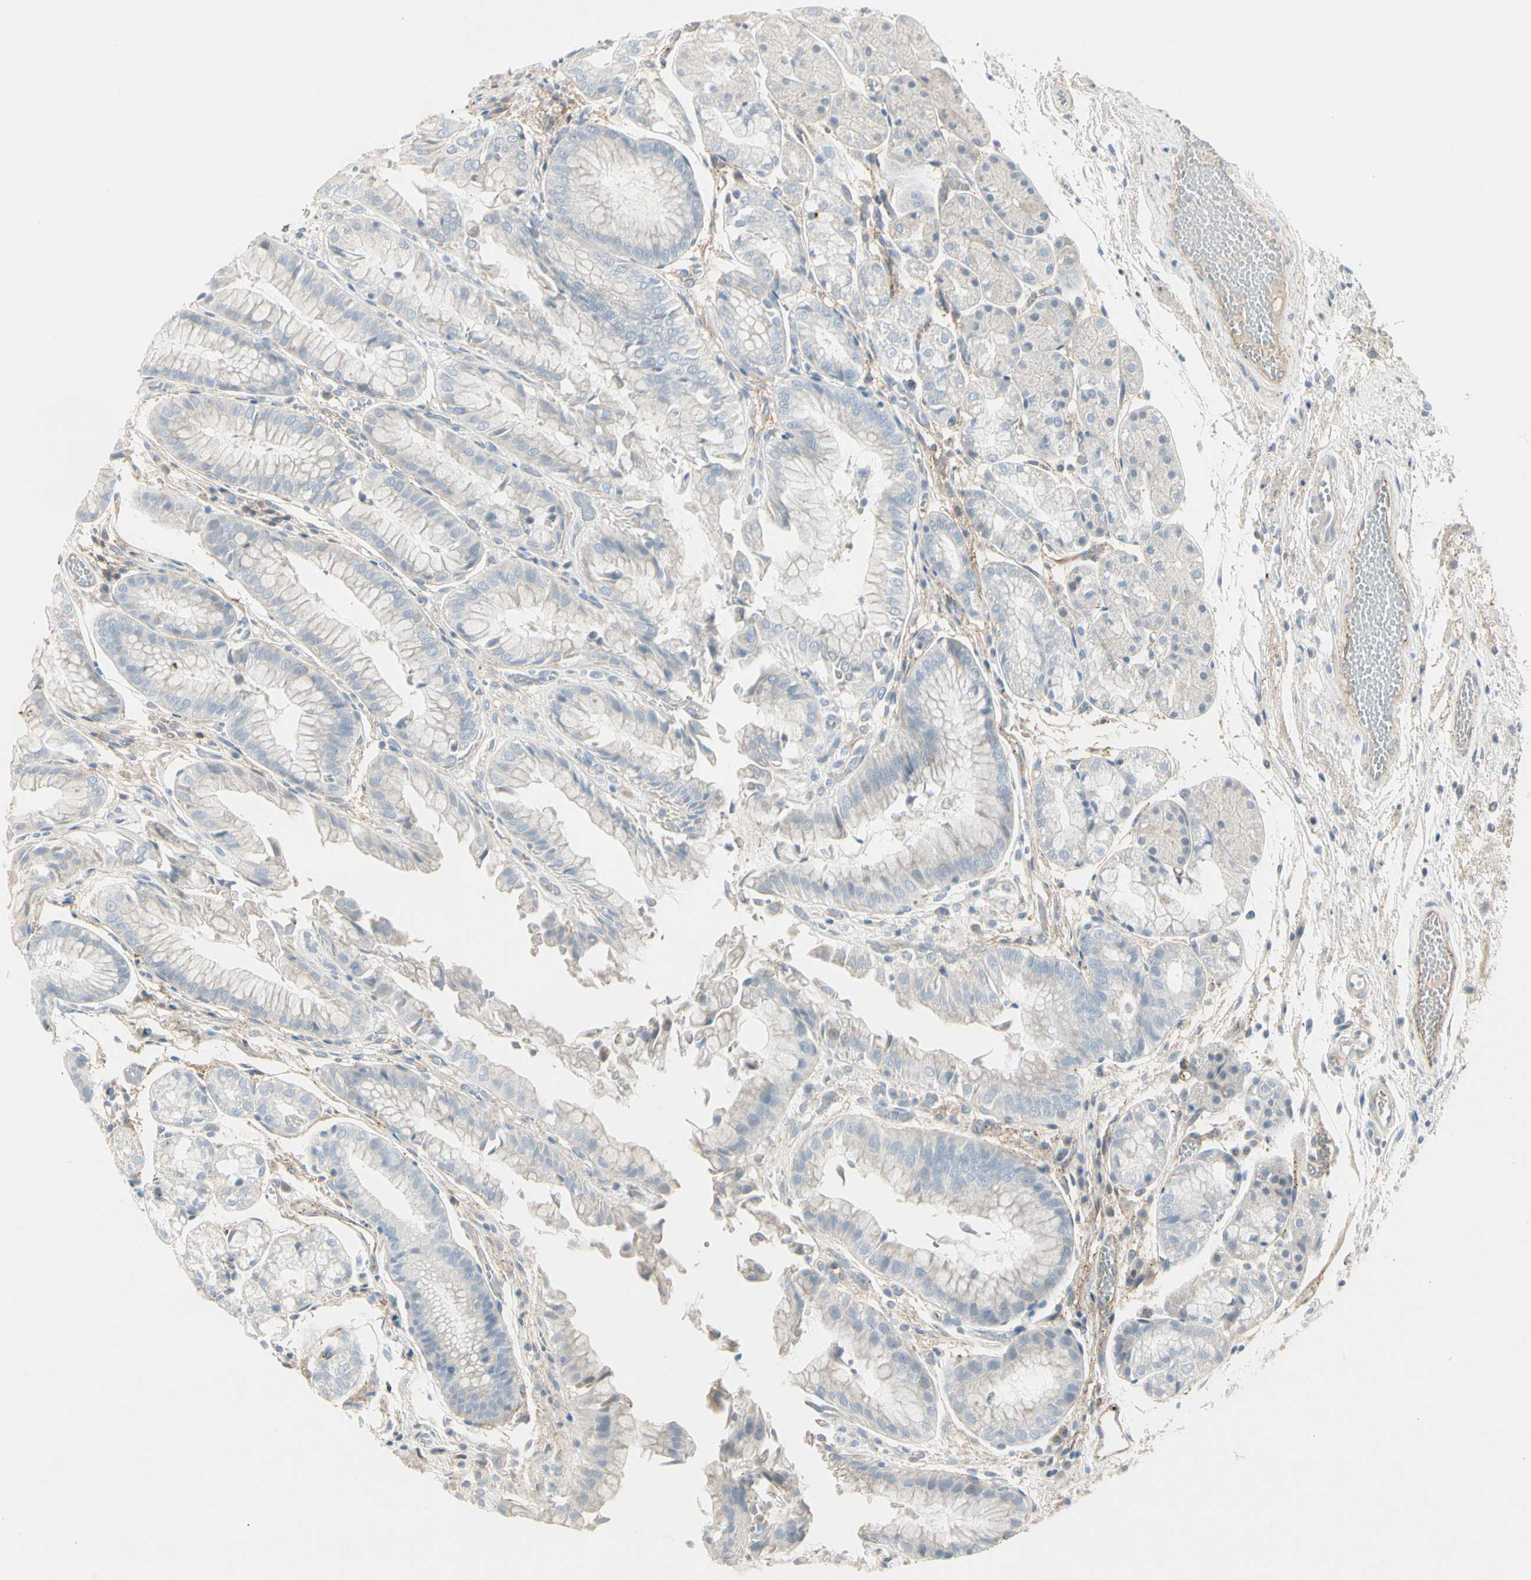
{"staining": {"intensity": "negative", "quantity": "none", "location": "none"}, "tissue": "stomach", "cell_type": "Glandular cells", "image_type": "normal", "snomed": [{"axis": "morphology", "description": "Normal tissue, NOS"}, {"axis": "topography", "description": "Stomach, upper"}], "caption": "This is an immunohistochemistry (IHC) photomicrograph of unremarkable human stomach. There is no expression in glandular cells.", "gene": "CACNA2D1", "patient": {"sex": "male", "age": 72}}